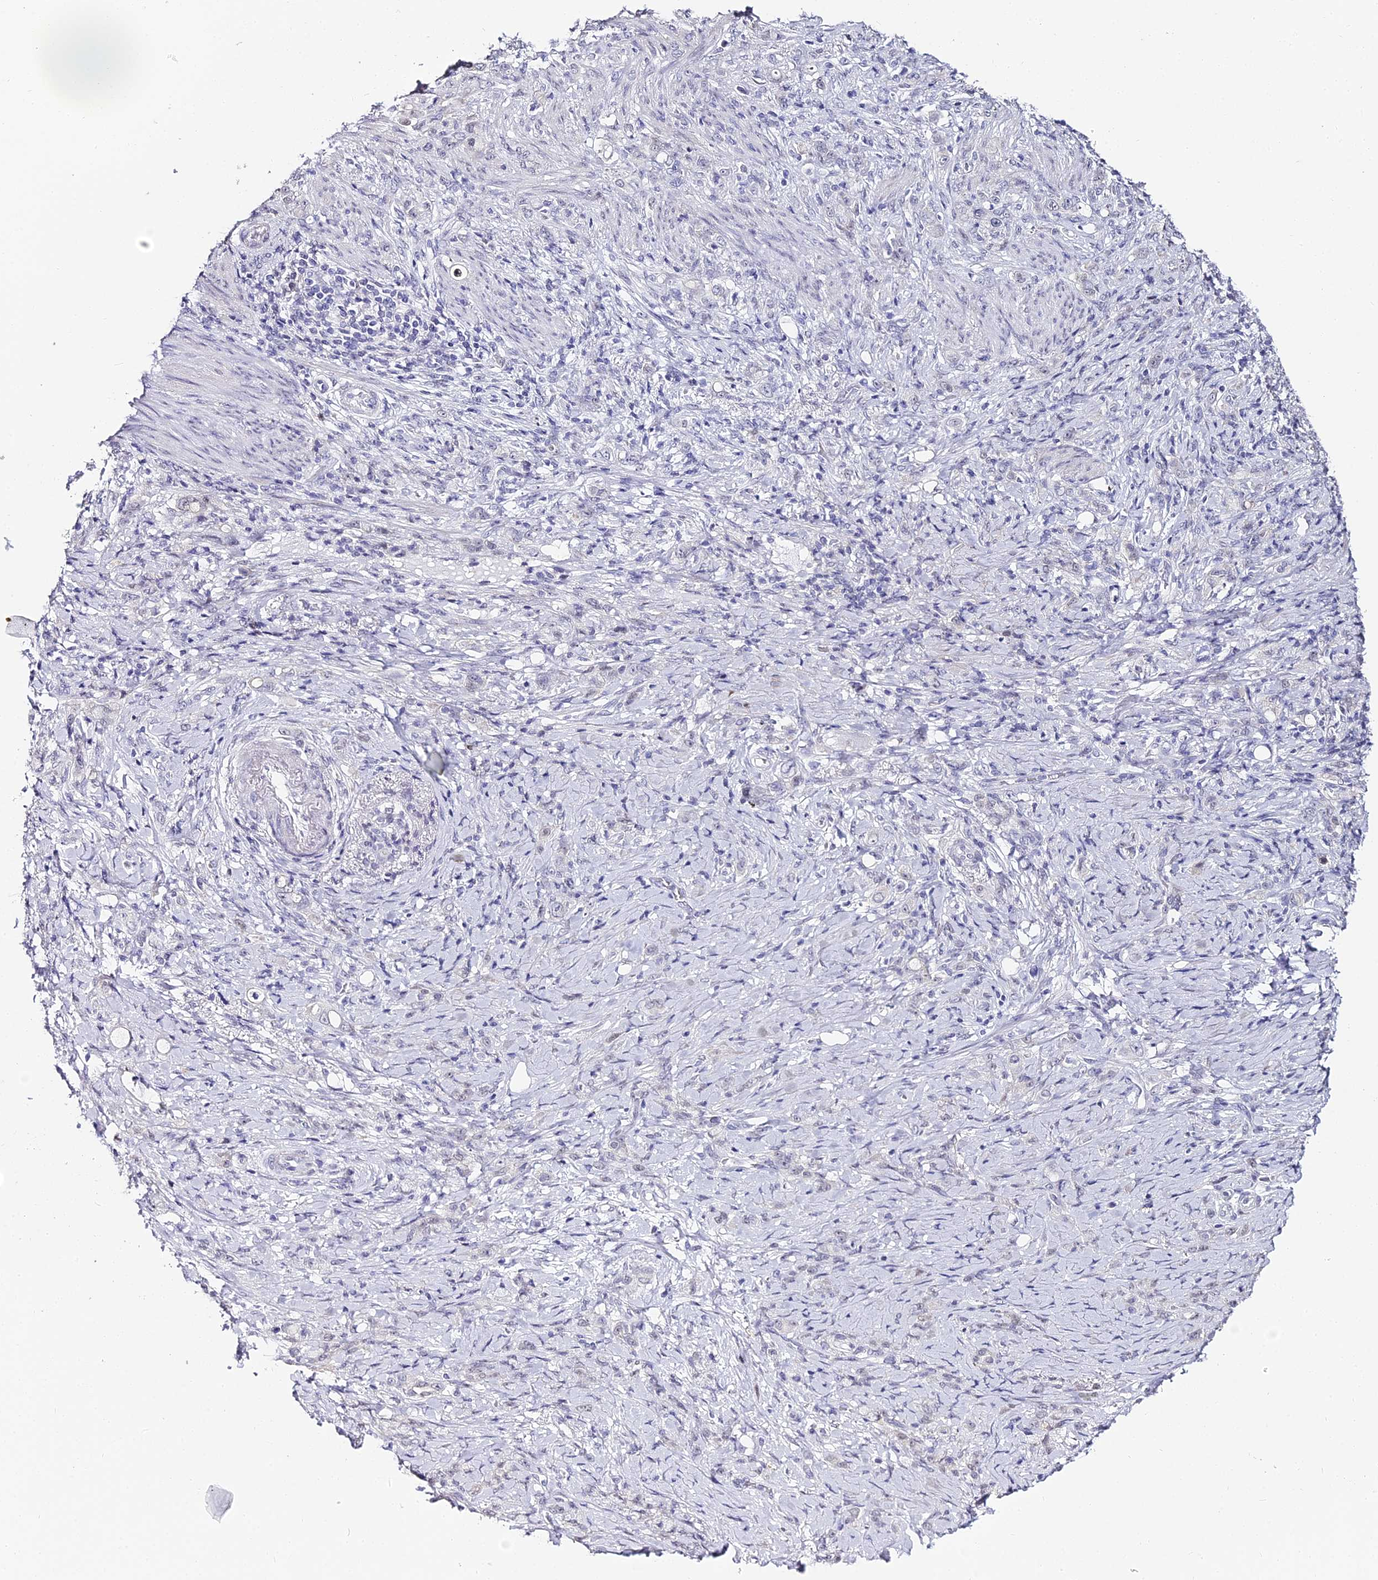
{"staining": {"intensity": "negative", "quantity": "none", "location": "none"}, "tissue": "stomach cancer", "cell_type": "Tumor cells", "image_type": "cancer", "snomed": [{"axis": "morphology", "description": "Adenocarcinoma, NOS"}, {"axis": "topography", "description": "Stomach"}], "caption": "Tumor cells are negative for protein expression in human stomach cancer.", "gene": "ABHD14A-ACY1", "patient": {"sex": "female", "age": 79}}